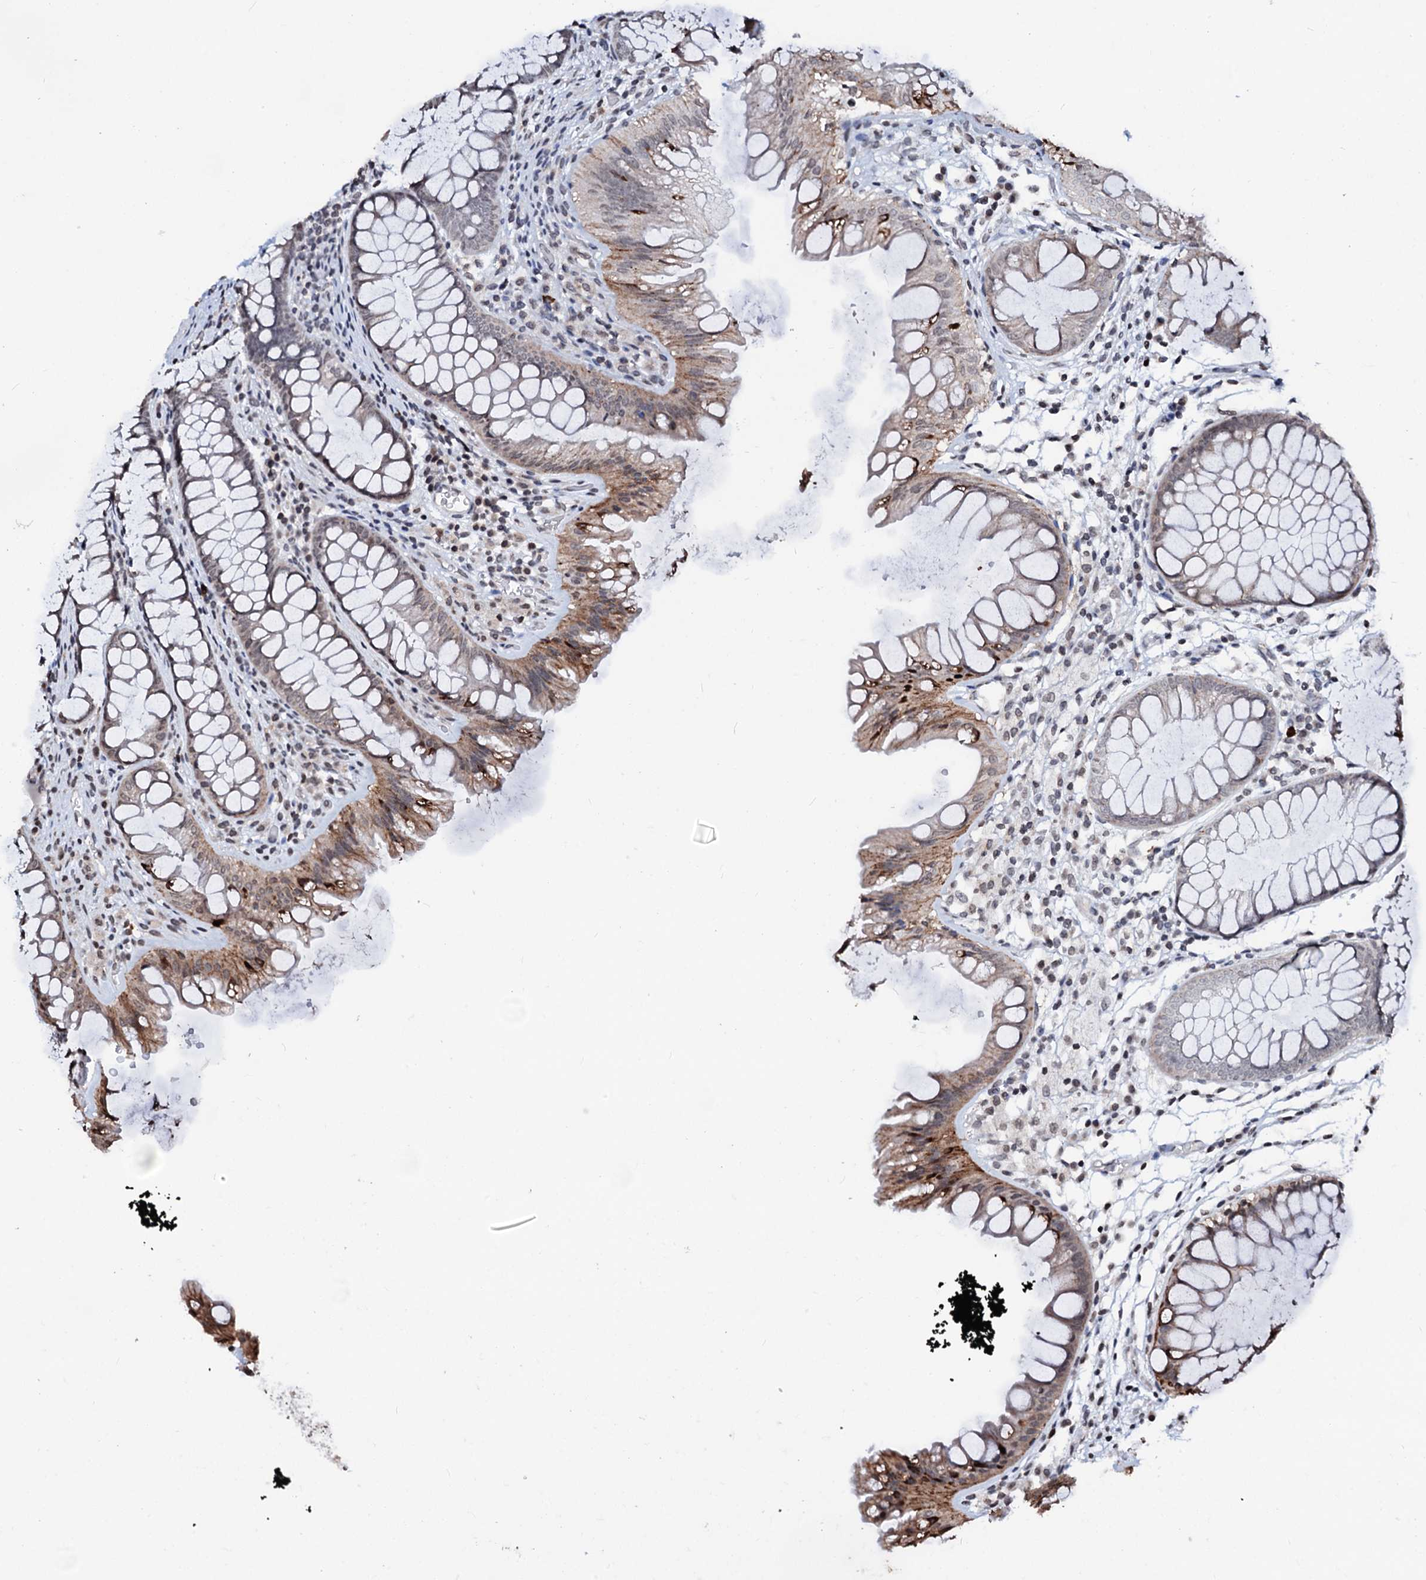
{"staining": {"intensity": "weak", "quantity": "<25%", "location": "cytoplasmic/membranous,nuclear"}, "tissue": "colon", "cell_type": "Endothelial cells", "image_type": "normal", "snomed": [{"axis": "morphology", "description": "Normal tissue, NOS"}, {"axis": "topography", "description": "Colon"}], "caption": "Colon stained for a protein using immunohistochemistry (IHC) exhibits no expression endothelial cells.", "gene": "LSM11", "patient": {"sex": "female", "age": 62}}